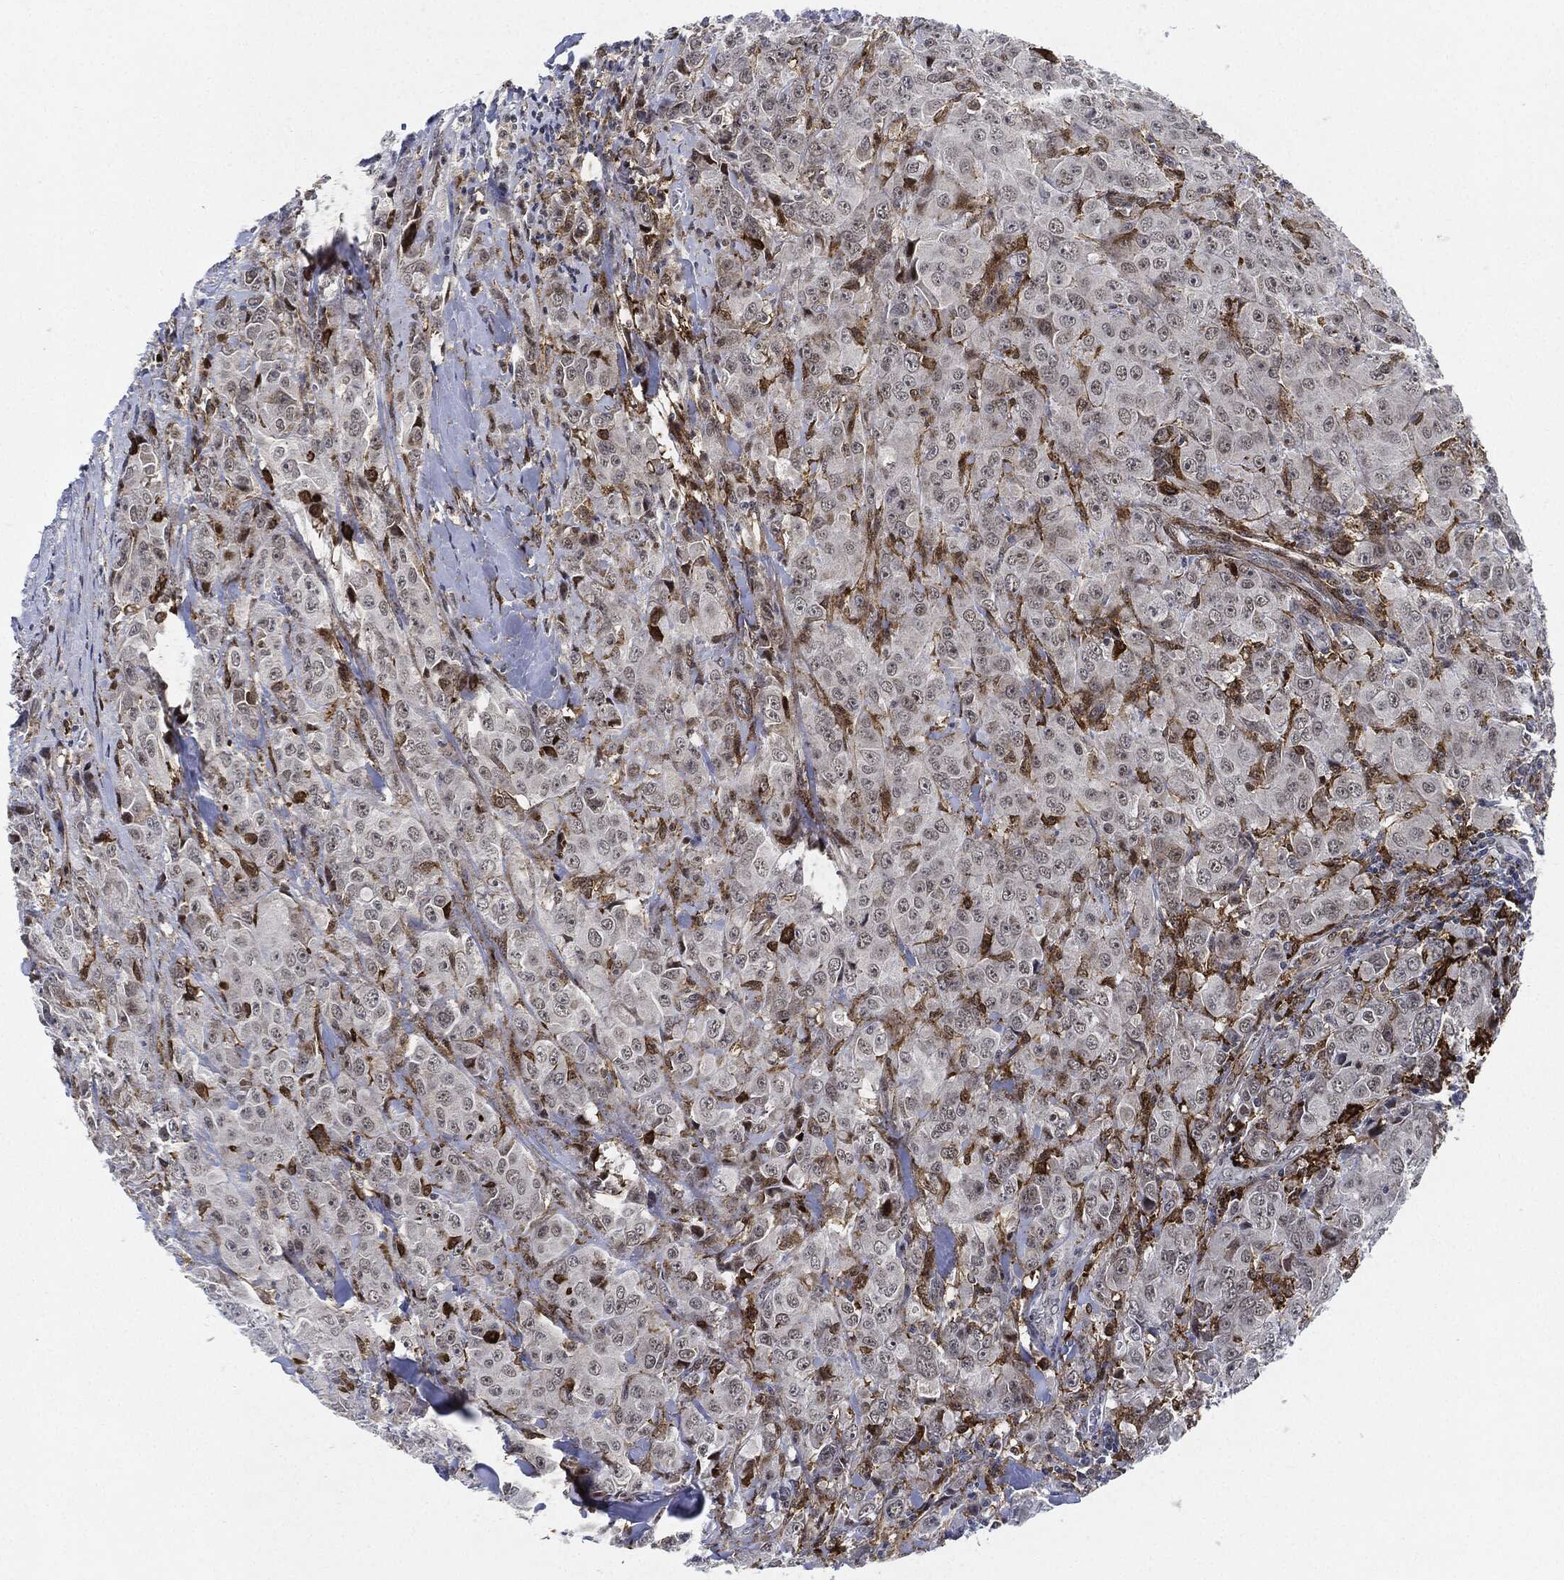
{"staining": {"intensity": "negative", "quantity": "none", "location": "none"}, "tissue": "breast cancer", "cell_type": "Tumor cells", "image_type": "cancer", "snomed": [{"axis": "morphology", "description": "Duct carcinoma"}, {"axis": "topography", "description": "Breast"}], "caption": "A high-resolution micrograph shows IHC staining of breast infiltrating ductal carcinoma, which demonstrates no significant positivity in tumor cells.", "gene": "NANOS3", "patient": {"sex": "female", "age": 43}}